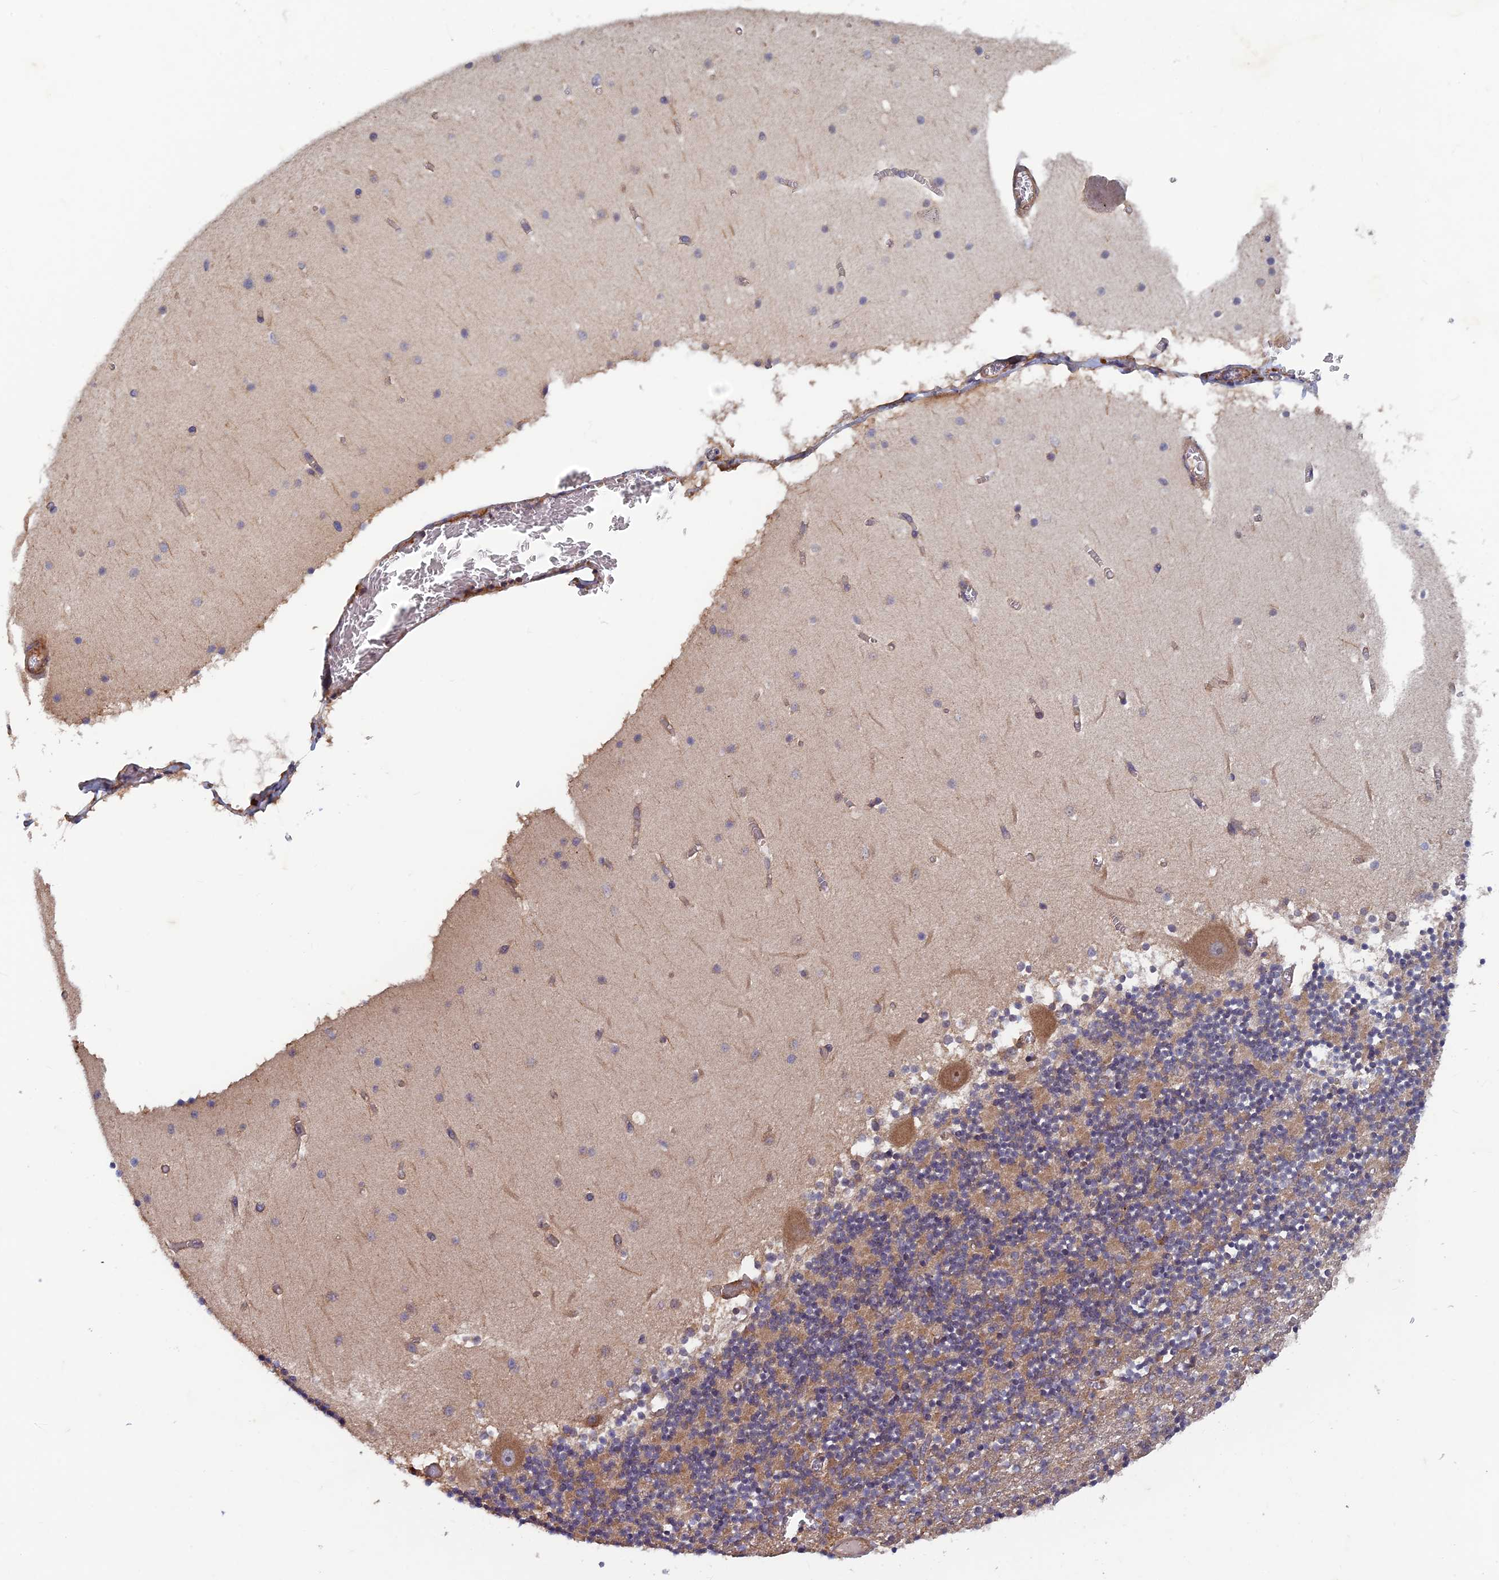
{"staining": {"intensity": "weak", "quantity": "<25%", "location": "cytoplasmic/membranous"}, "tissue": "cerebellum", "cell_type": "Cells in granular layer", "image_type": "normal", "snomed": [{"axis": "morphology", "description": "Normal tissue, NOS"}, {"axis": "topography", "description": "Cerebellum"}], "caption": "This photomicrograph is of unremarkable cerebellum stained with IHC to label a protein in brown with the nuclei are counter-stained blue. There is no expression in cells in granular layer.", "gene": "NCAPG", "patient": {"sex": "female", "age": 28}}